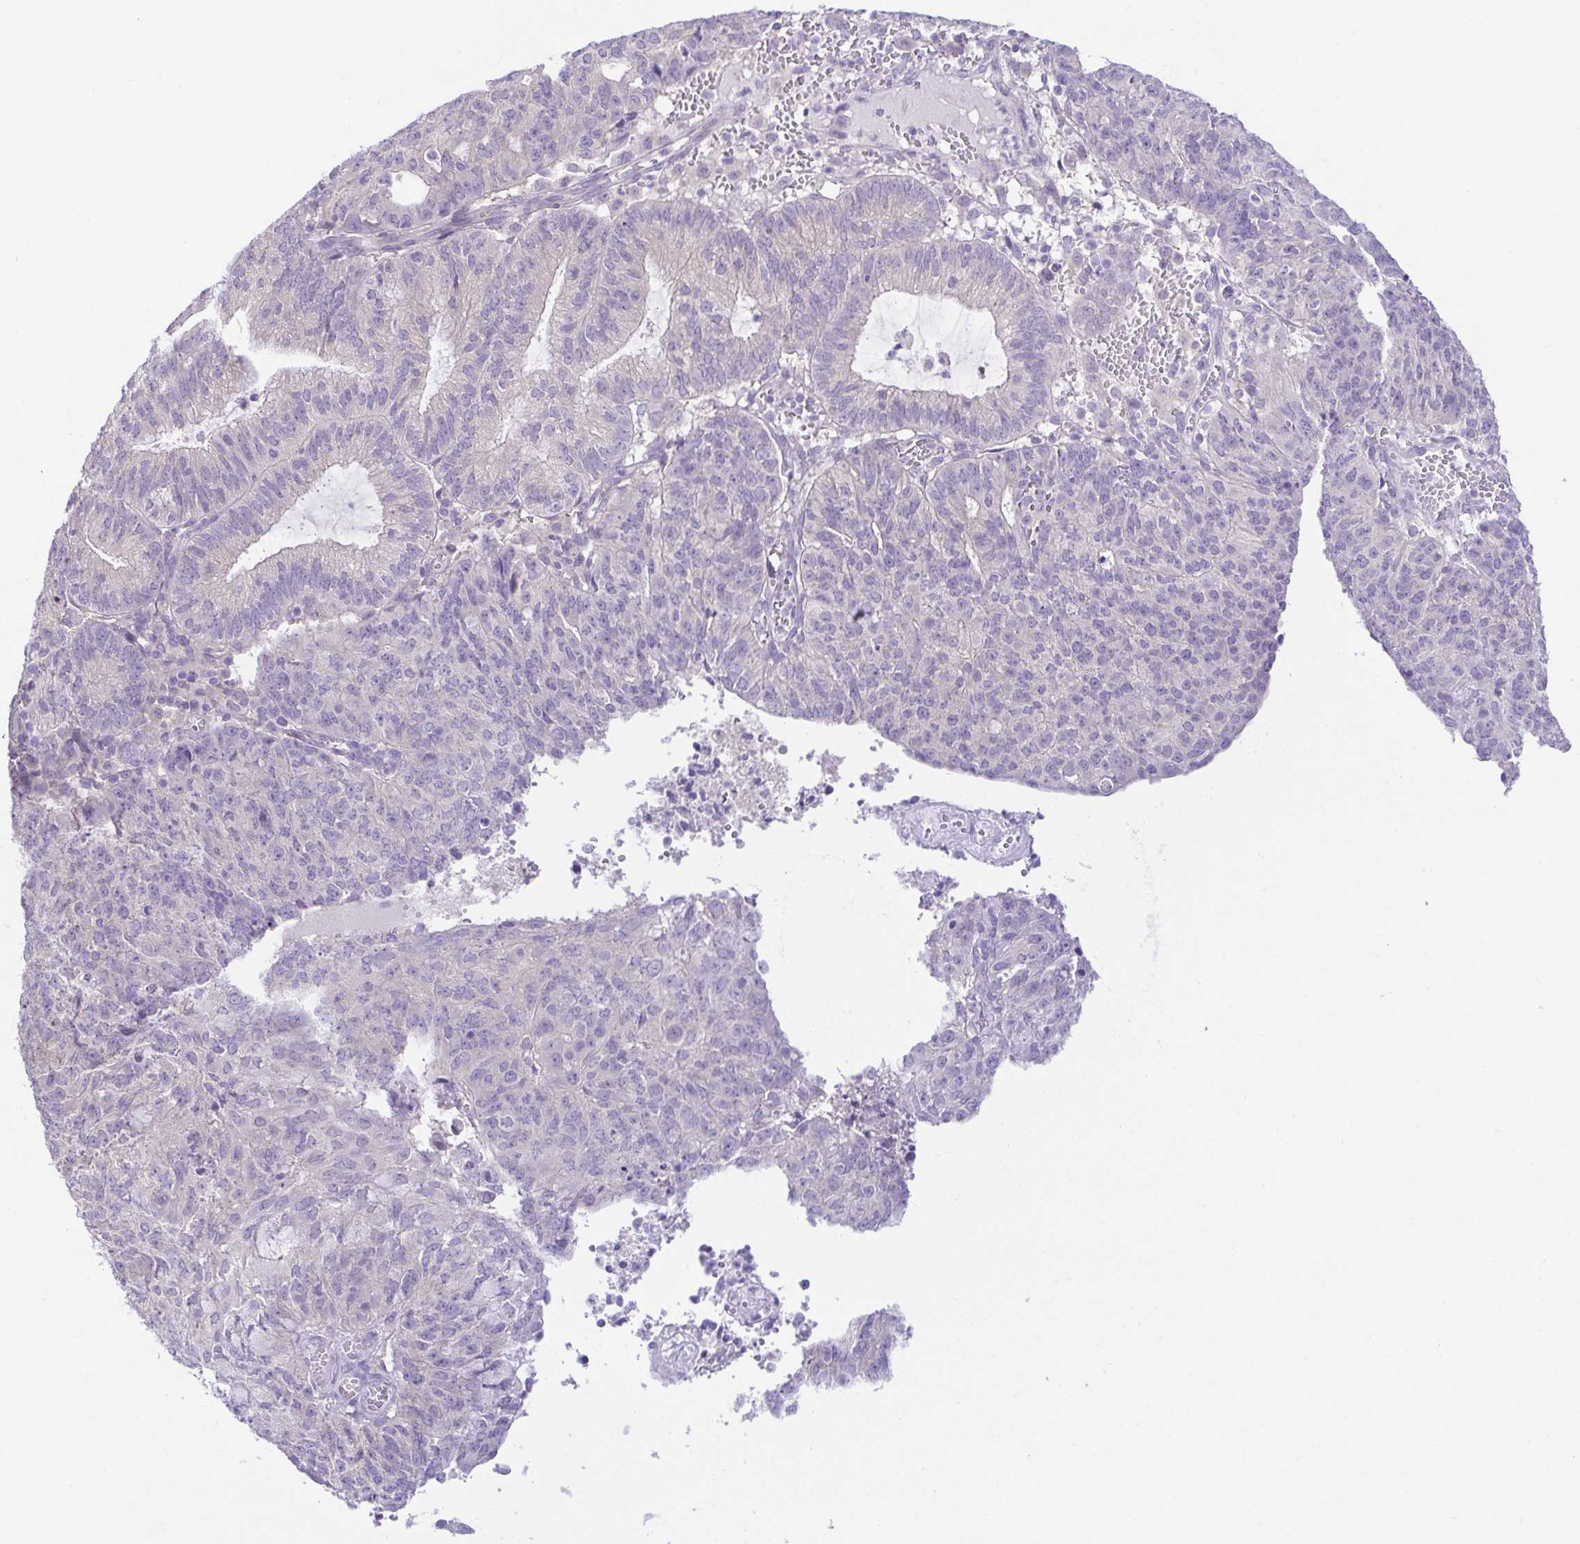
{"staining": {"intensity": "negative", "quantity": "none", "location": "none"}, "tissue": "endometrial cancer", "cell_type": "Tumor cells", "image_type": "cancer", "snomed": [{"axis": "morphology", "description": "Adenocarcinoma, NOS"}, {"axis": "topography", "description": "Endometrium"}], "caption": "Immunohistochemistry micrograph of neoplastic tissue: endometrial cancer stained with DAB reveals no significant protein staining in tumor cells.", "gene": "KRTDAP", "patient": {"sex": "female", "age": 82}}